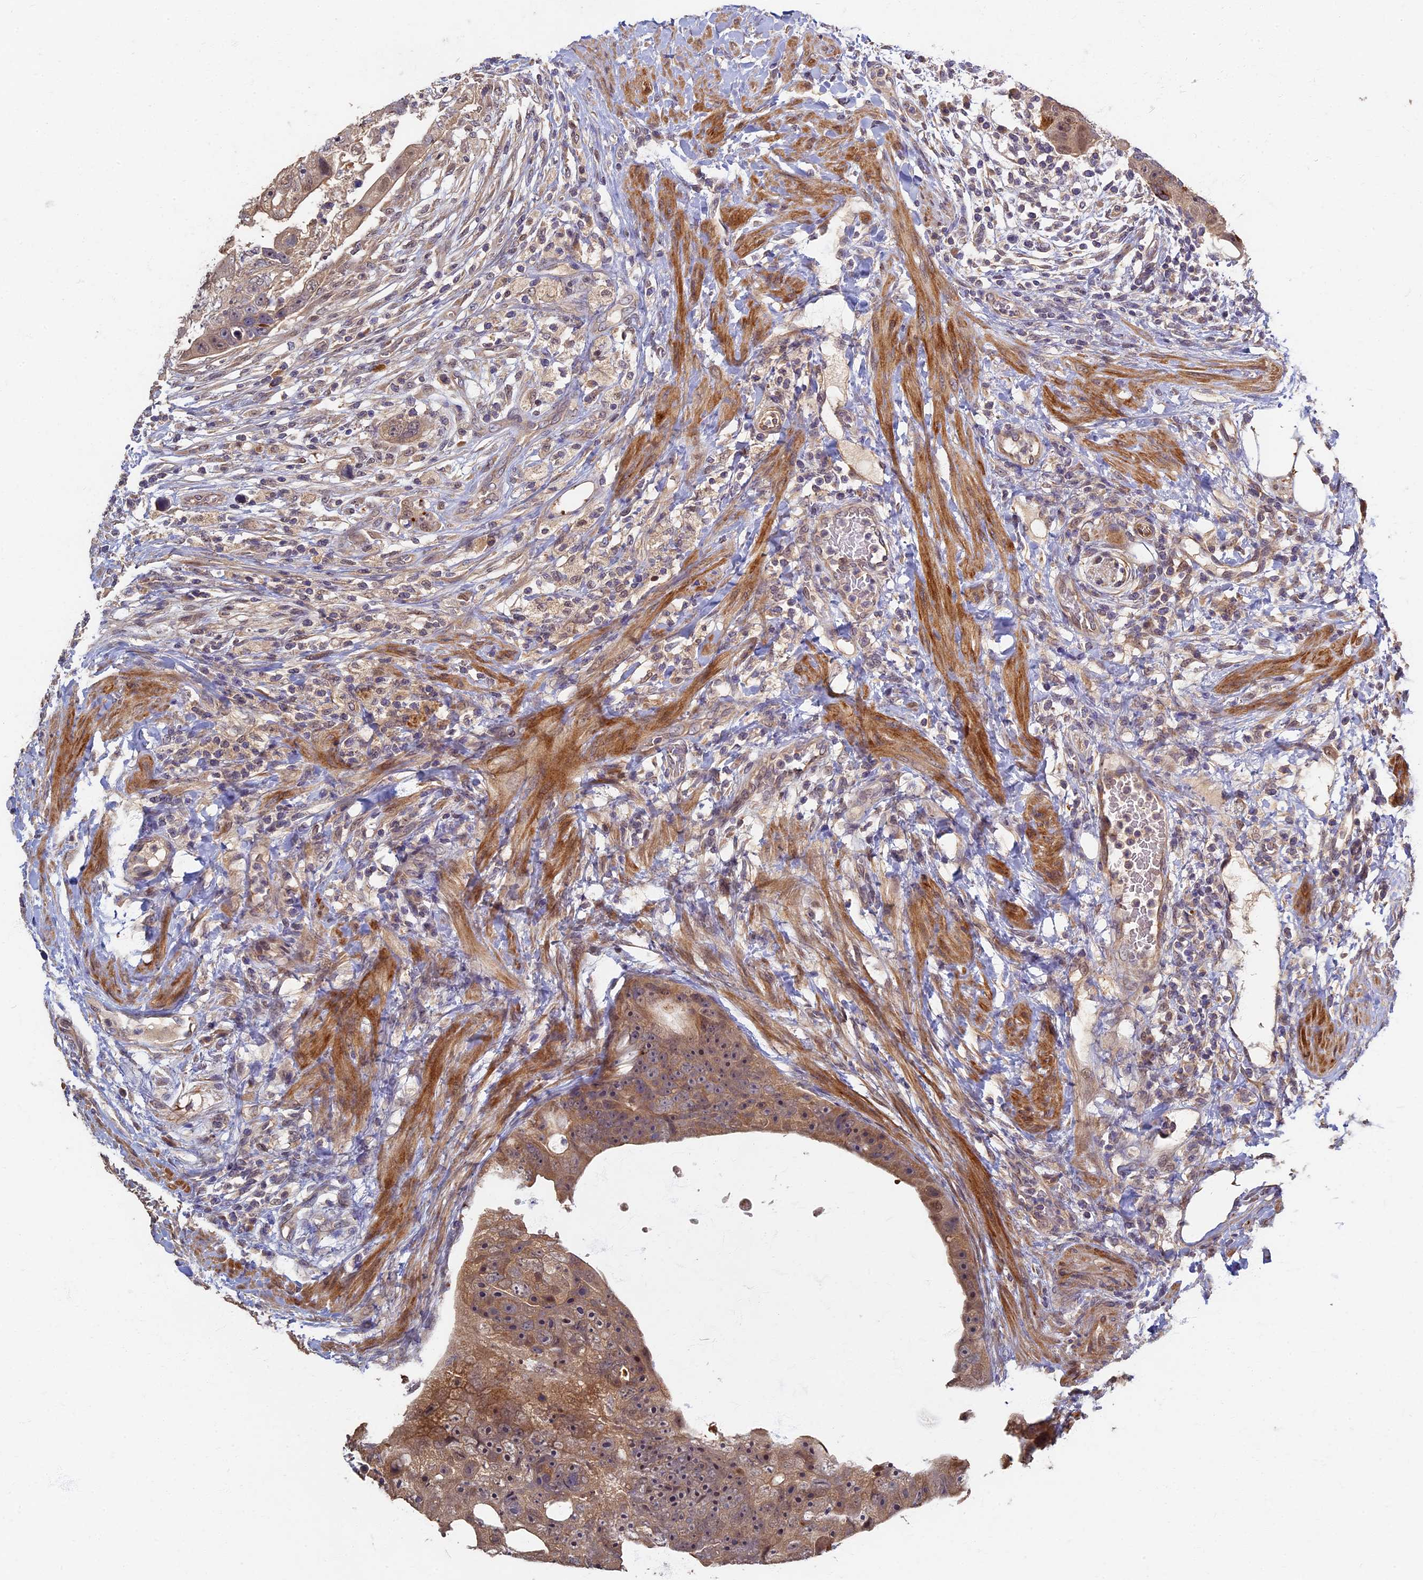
{"staining": {"intensity": "moderate", "quantity": "25%-75%", "location": "cytoplasmic/membranous,nuclear"}, "tissue": "colorectal cancer", "cell_type": "Tumor cells", "image_type": "cancer", "snomed": [{"axis": "morphology", "description": "Adenocarcinoma, NOS"}, {"axis": "topography", "description": "Rectum"}], "caption": "IHC image of human adenocarcinoma (colorectal) stained for a protein (brown), which demonstrates medium levels of moderate cytoplasmic/membranous and nuclear expression in about 25%-75% of tumor cells.", "gene": "RSPH3", "patient": {"sex": "male", "age": 59}}